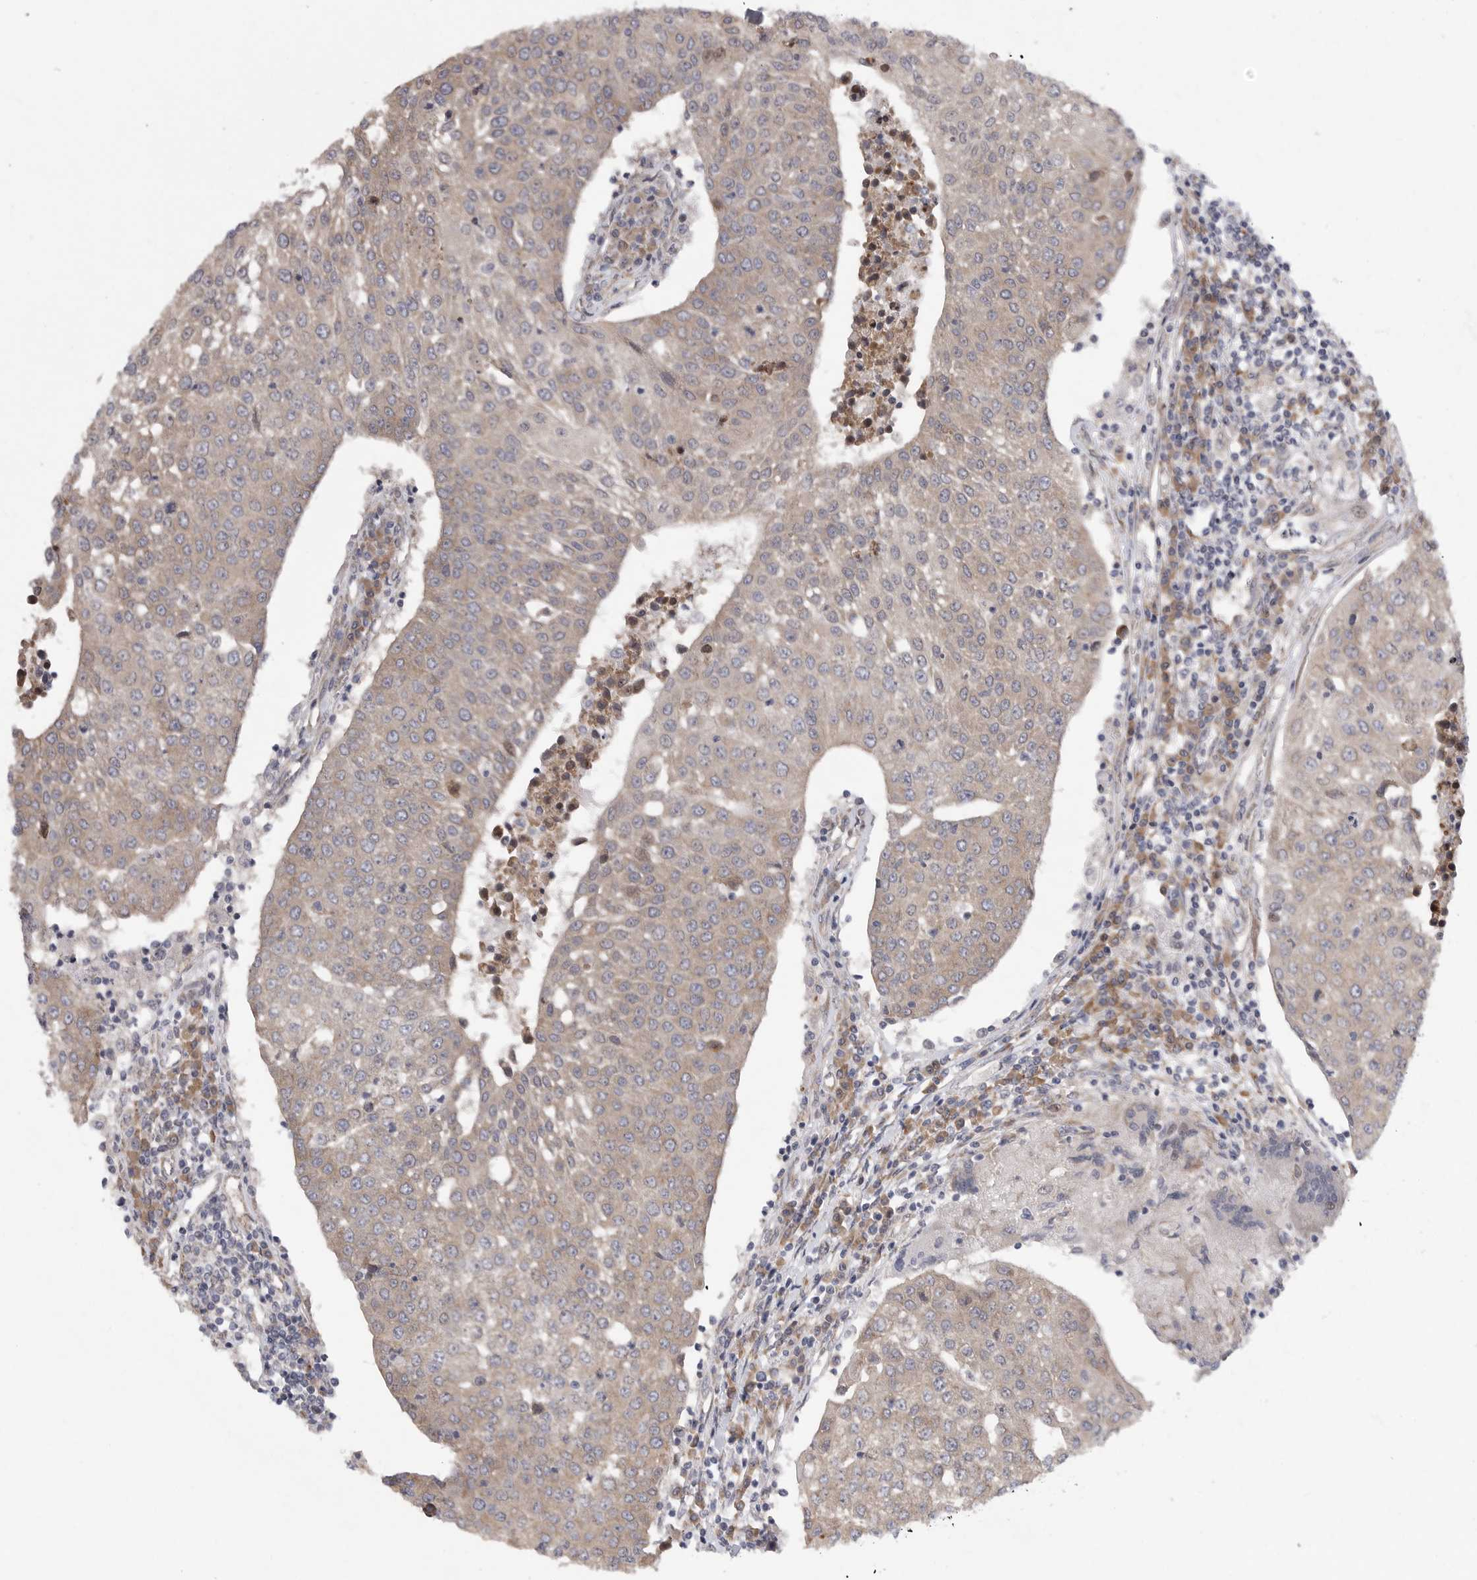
{"staining": {"intensity": "weak", "quantity": "25%-75%", "location": "cytoplasmic/membranous"}, "tissue": "urothelial cancer", "cell_type": "Tumor cells", "image_type": "cancer", "snomed": [{"axis": "morphology", "description": "Urothelial carcinoma, High grade"}, {"axis": "topography", "description": "Urinary bladder"}], "caption": "Immunohistochemistry micrograph of urothelial cancer stained for a protein (brown), which demonstrates low levels of weak cytoplasmic/membranous positivity in about 25%-75% of tumor cells.", "gene": "FBXO43", "patient": {"sex": "female", "age": 85}}